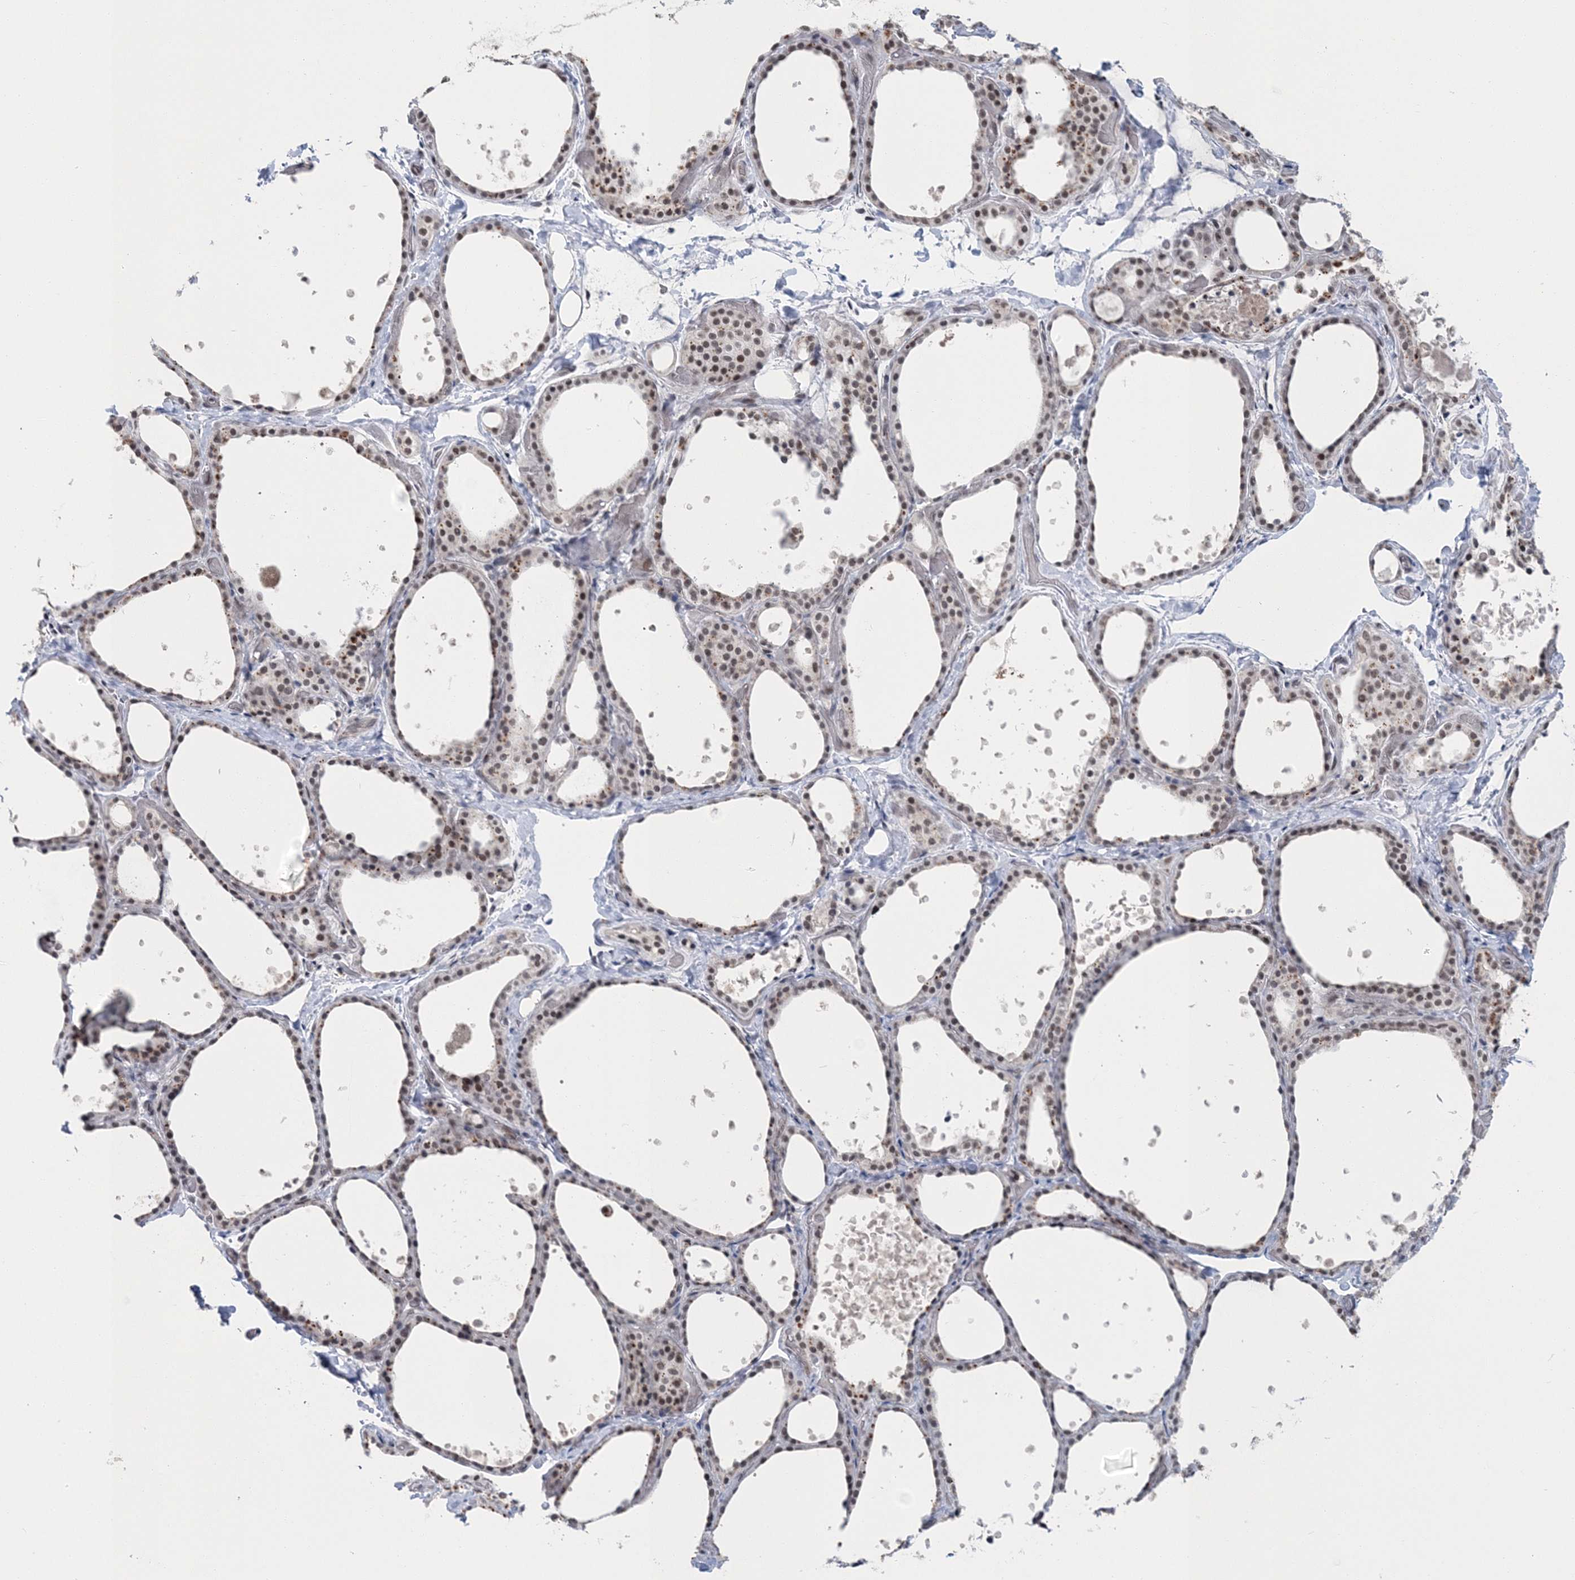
{"staining": {"intensity": "weak", "quantity": ">75%", "location": "cytoplasmic/membranous,nuclear"}, "tissue": "thyroid gland", "cell_type": "Glandular cells", "image_type": "normal", "snomed": [{"axis": "morphology", "description": "Normal tissue, NOS"}, {"axis": "topography", "description": "Thyroid gland"}], "caption": "Protein staining displays weak cytoplasmic/membranous,nuclear positivity in about >75% of glandular cells in unremarkable thyroid gland.", "gene": "PDS5A", "patient": {"sex": "female", "age": 44}}